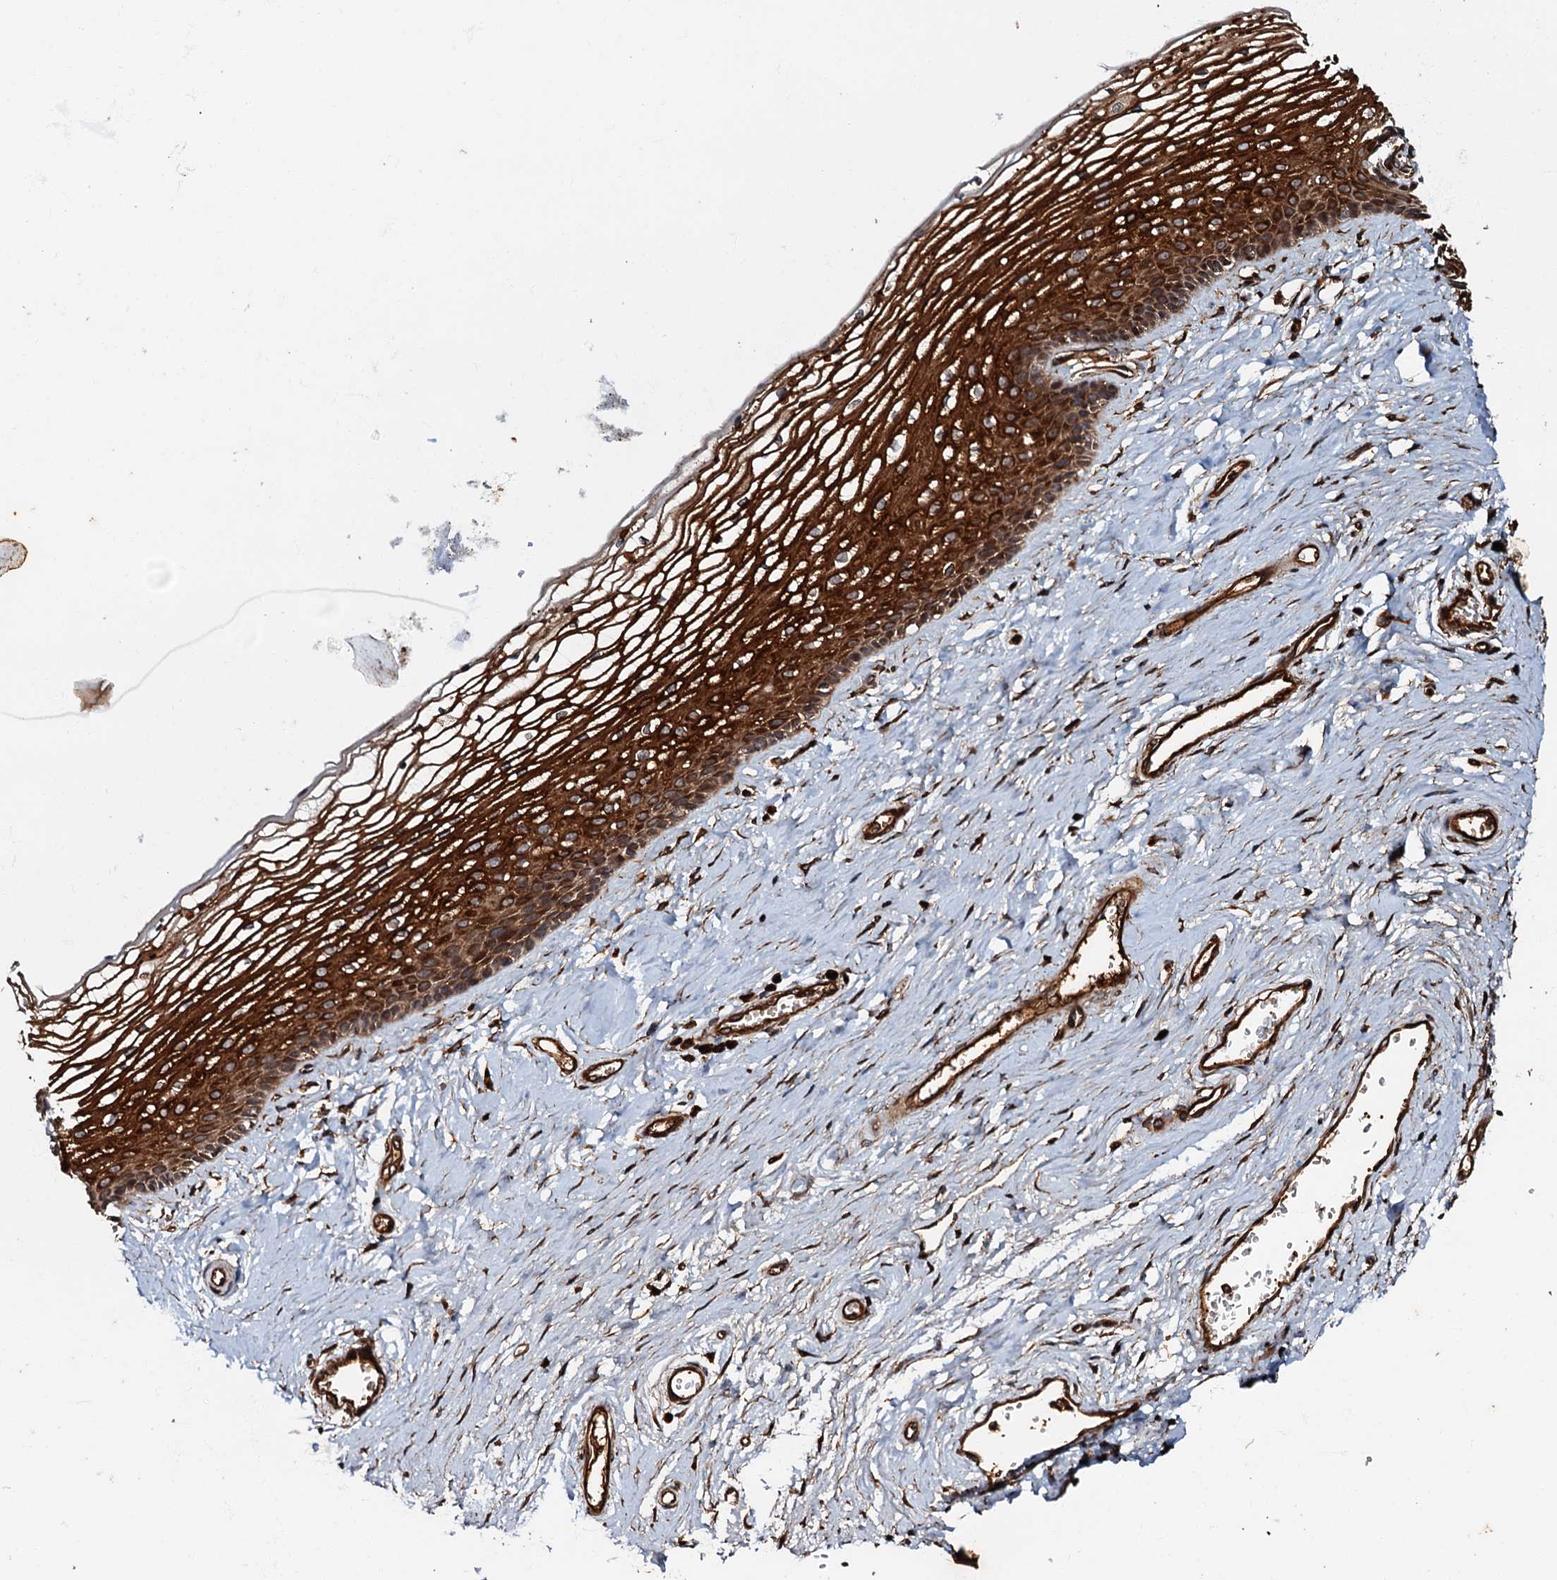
{"staining": {"intensity": "strong", "quantity": ">75%", "location": "cytoplasmic/membranous"}, "tissue": "vagina", "cell_type": "Squamous epithelial cells", "image_type": "normal", "snomed": [{"axis": "morphology", "description": "Normal tissue, NOS"}, {"axis": "topography", "description": "Vagina"}], "caption": "A photomicrograph of human vagina stained for a protein reveals strong cytoplasmic/membranous brown staining in squamous epithelial cells. Immunohistochemistry (ihc) stains the protein in brown and the nuclei are stained blue.", "gene": "BLOC1S6", "patient": {"sex": "female", "age": 46}}